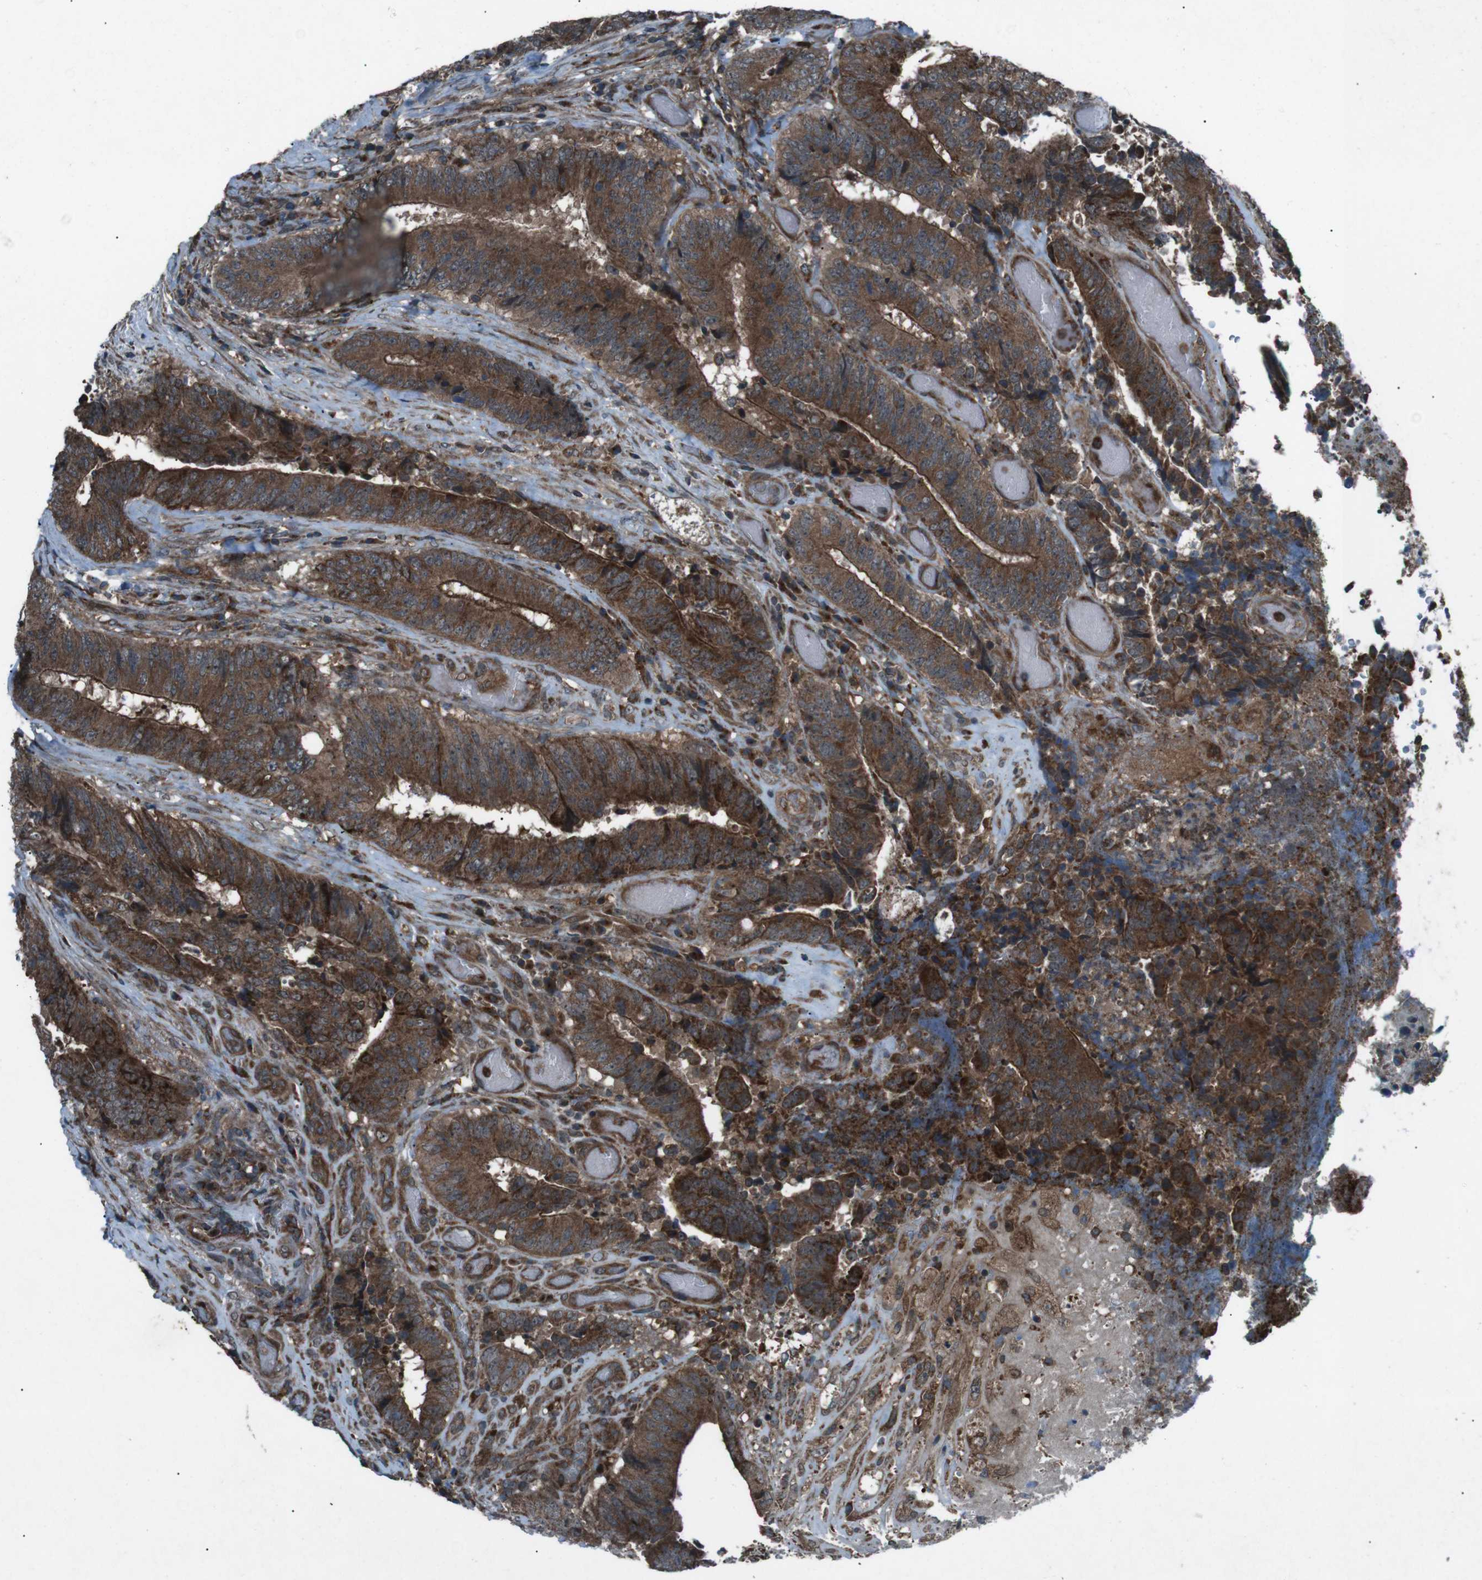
{"staining": {"intensity": "strong", "quantity": ">75%", "location": "cytoplasmic/membranous"}, "tissue": "colorectal cancer", "cell_type": "Tumor cells", "image_type": "cancer", "snomed": [{"axis": "morphology", "description": "Adenocarcinoma, NOS"}, {"axis": "topography", "description": "Rectum"}], "caption": "A high-resolution micrograph shows IHC staining of colorectal cancer (adenocarcinoma), which exhibits strong cytoplasmic/membranous expression in approximately >75% of tumor cells.", "gene": "SLC27A4", "patient": {"sex": "male", "age": 72}}